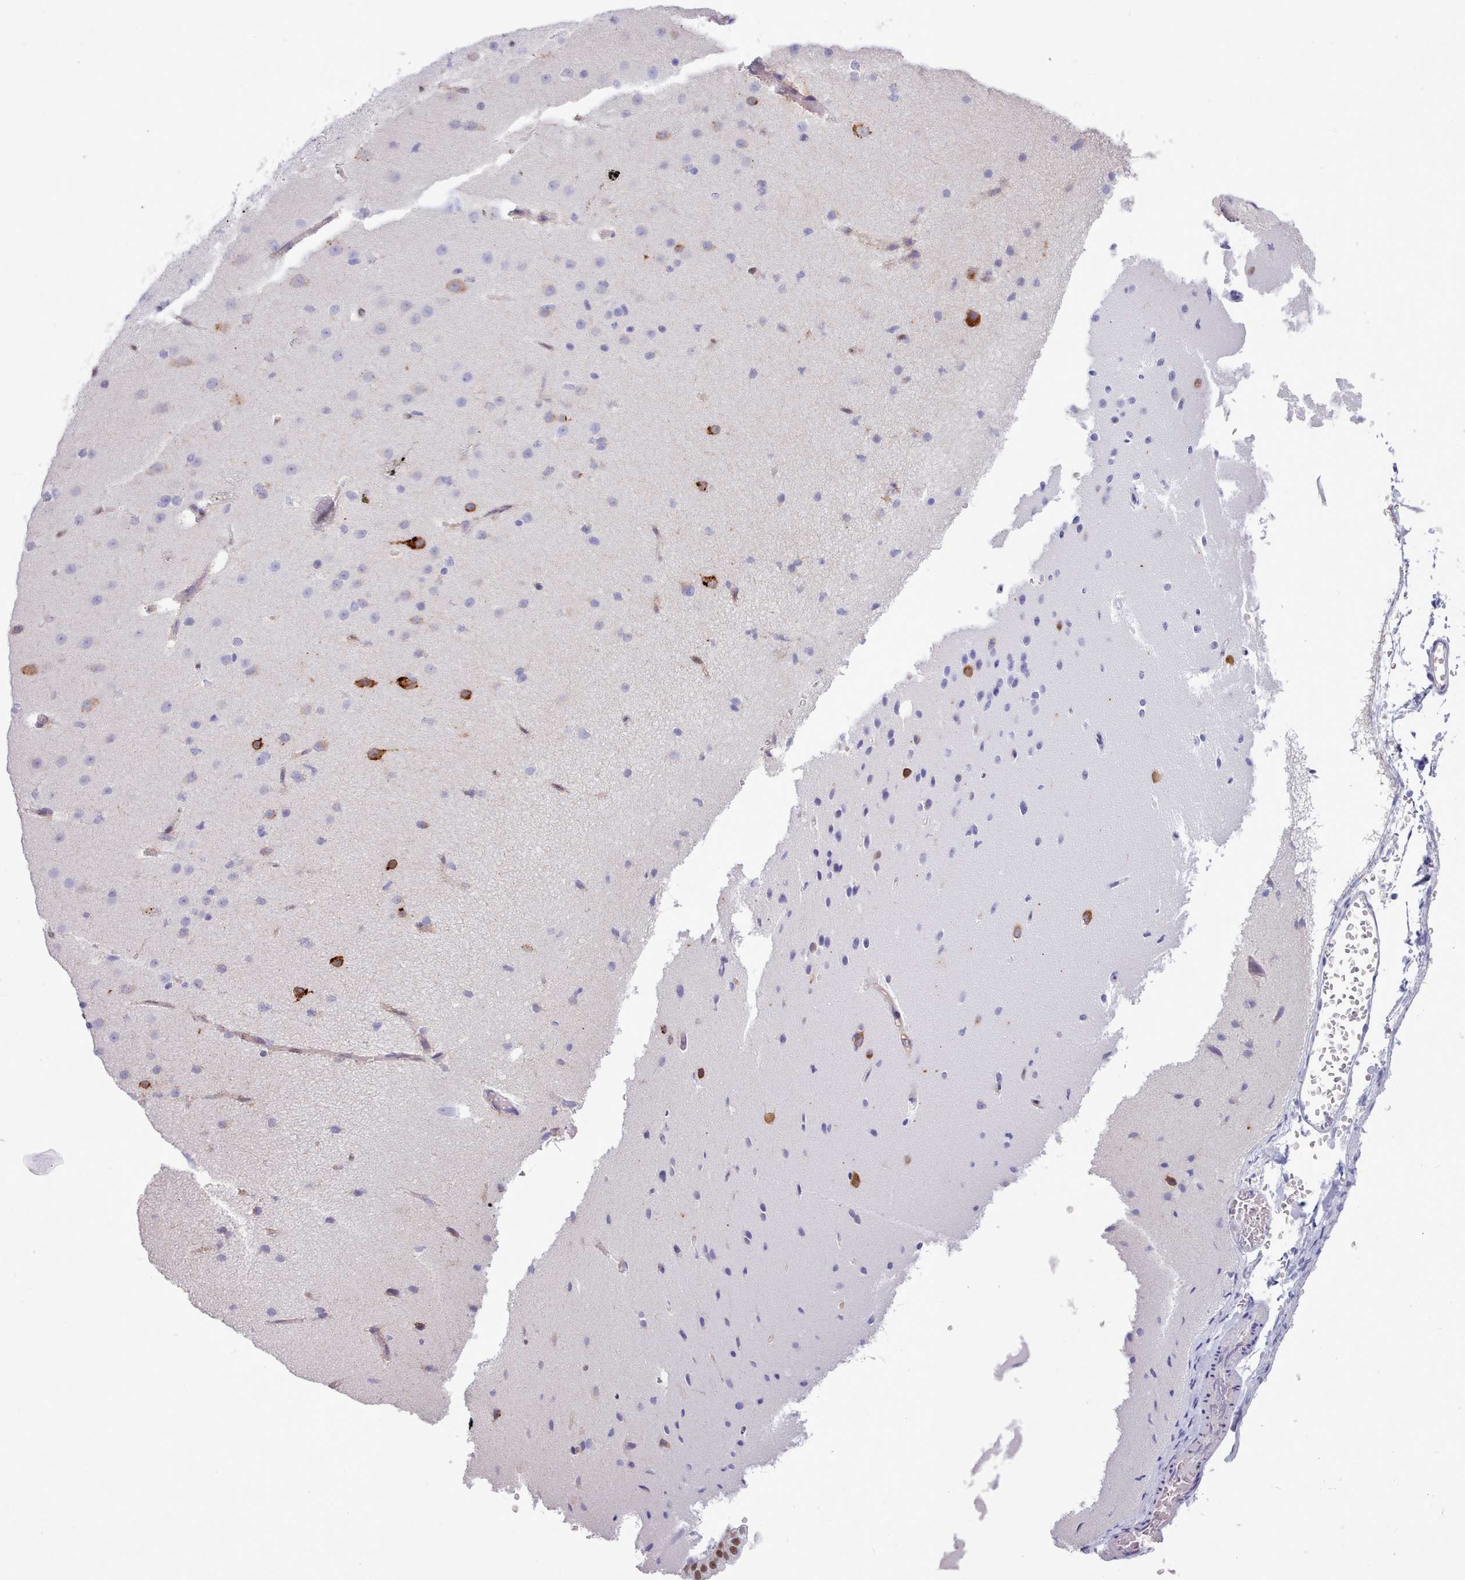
{"staining": {"intensity": "negative", "quantity": "none", "location": "none"}, "tissue": "cerebral cortex", "cell_type": "Endothelial cells", "image_type": "normal", "snomed": [{"axis": "morphology", "description": "Normal tissue, NOS"}, {"axis": "morphology", "description": "Developmental malformation"}, {"axis": "topography", "description": "Cerebral cortex"}], "caption": "Immunohistochemical staining of benign human cerebral cortex exhibits no significant expression in endothelial cells.", "gene": "TMEM253", "patient": {"sex": "female", "age": 30}}